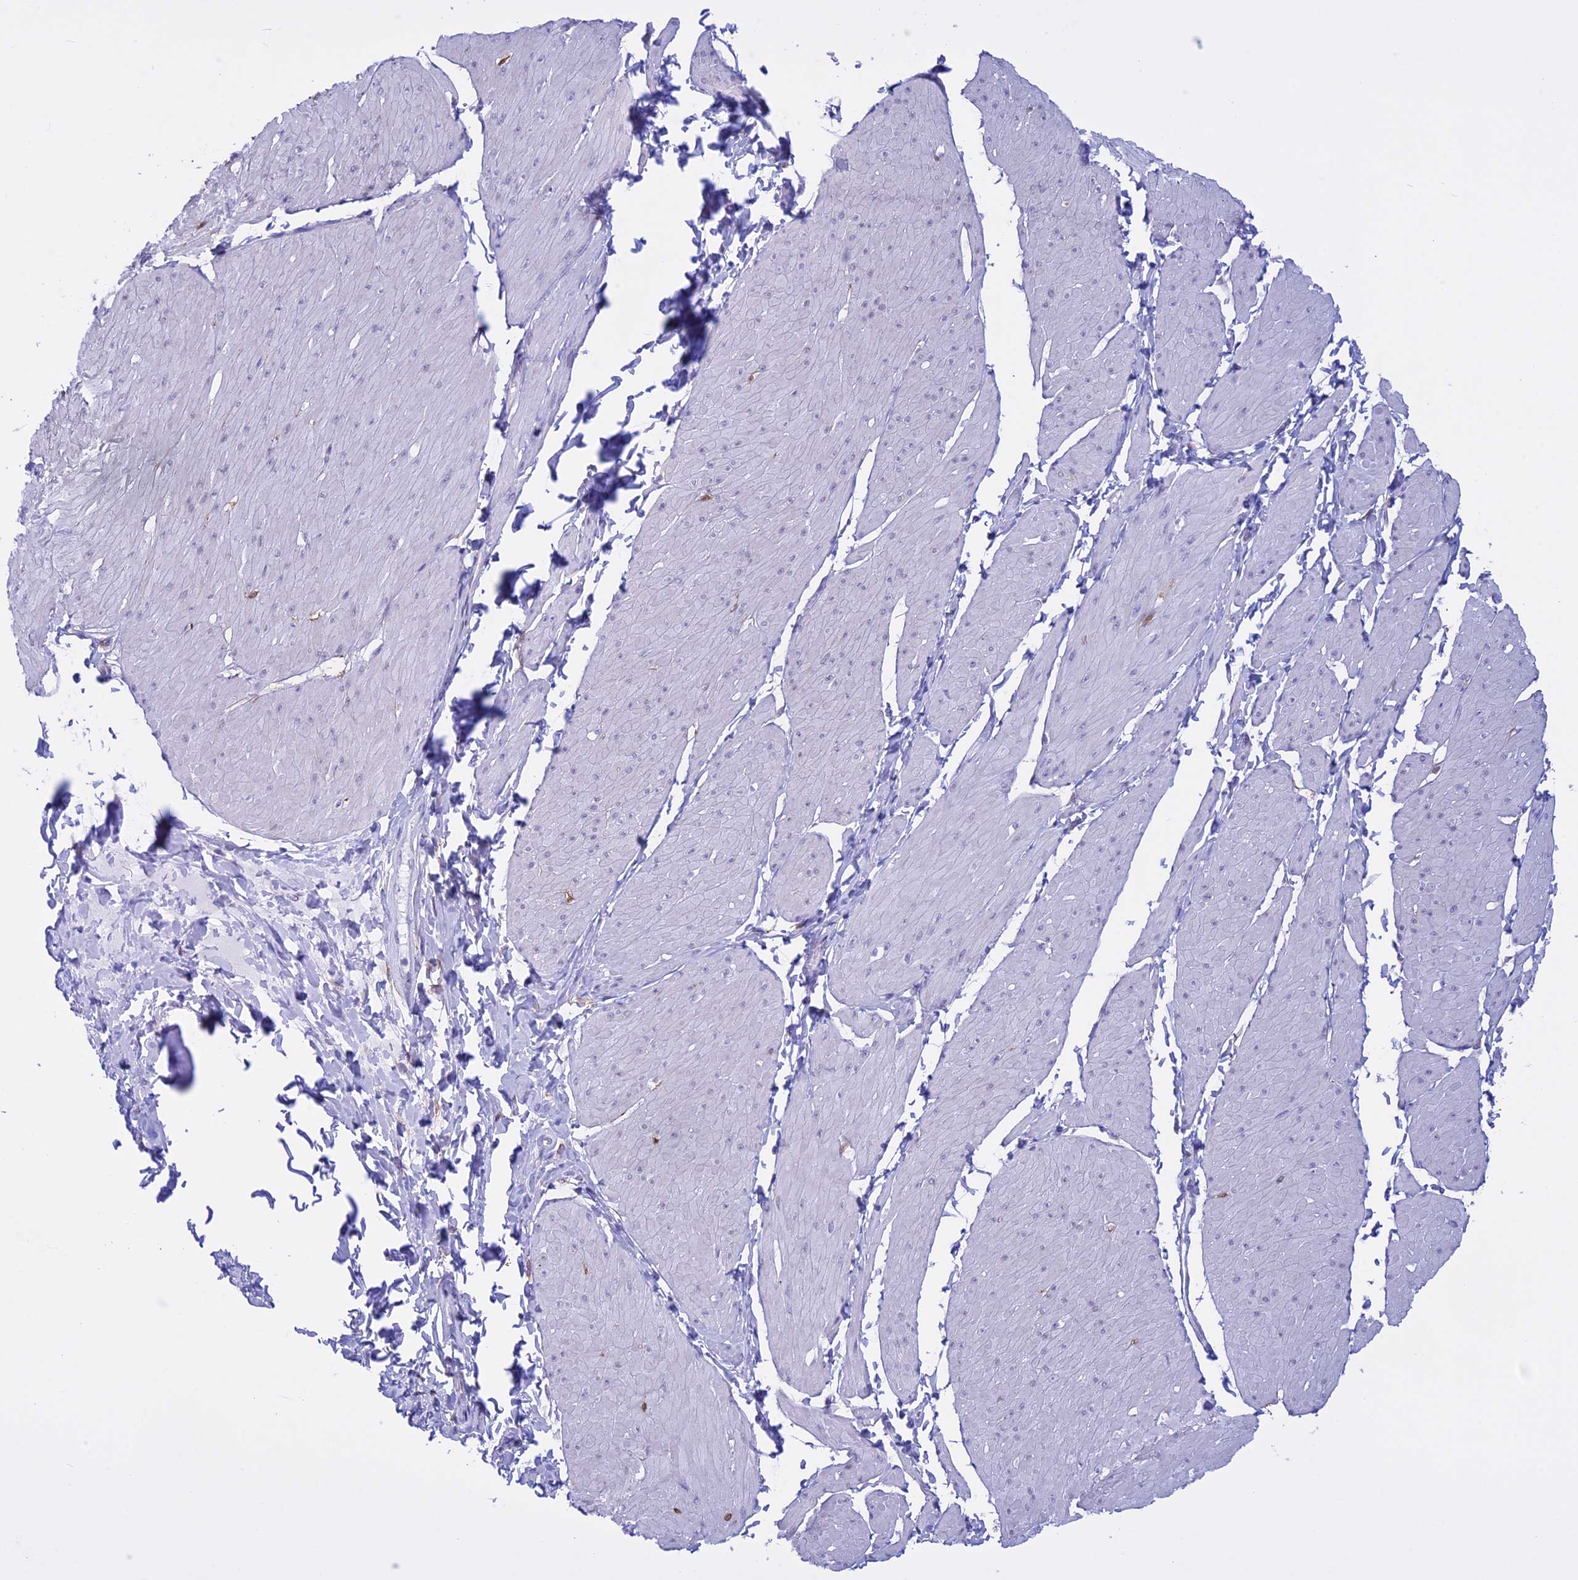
{"staining": {"intensity": "negative", "quantity": "none", "location": "none"}, "tissue": "smooth muscle", "cell_type": "Smooth muscle cells", "image_type": "normal", "snomed": [{"axis": "morphology", "description": "Urothelial carcinoma, High grade"}, {"axis": "topography", "description": "Urinary bladder"}], "caption": "Immunohistochemical staining of benign smooth muscle reveals no significant expression in smooth muscle cells. Brightfield microscopy of immunohistochemistry stained with DAB (brown) and hematoxylin (blue), captured at high magnification.", "gene": "LHFPL2", "patient": {"sex": "male", "age": 46}}